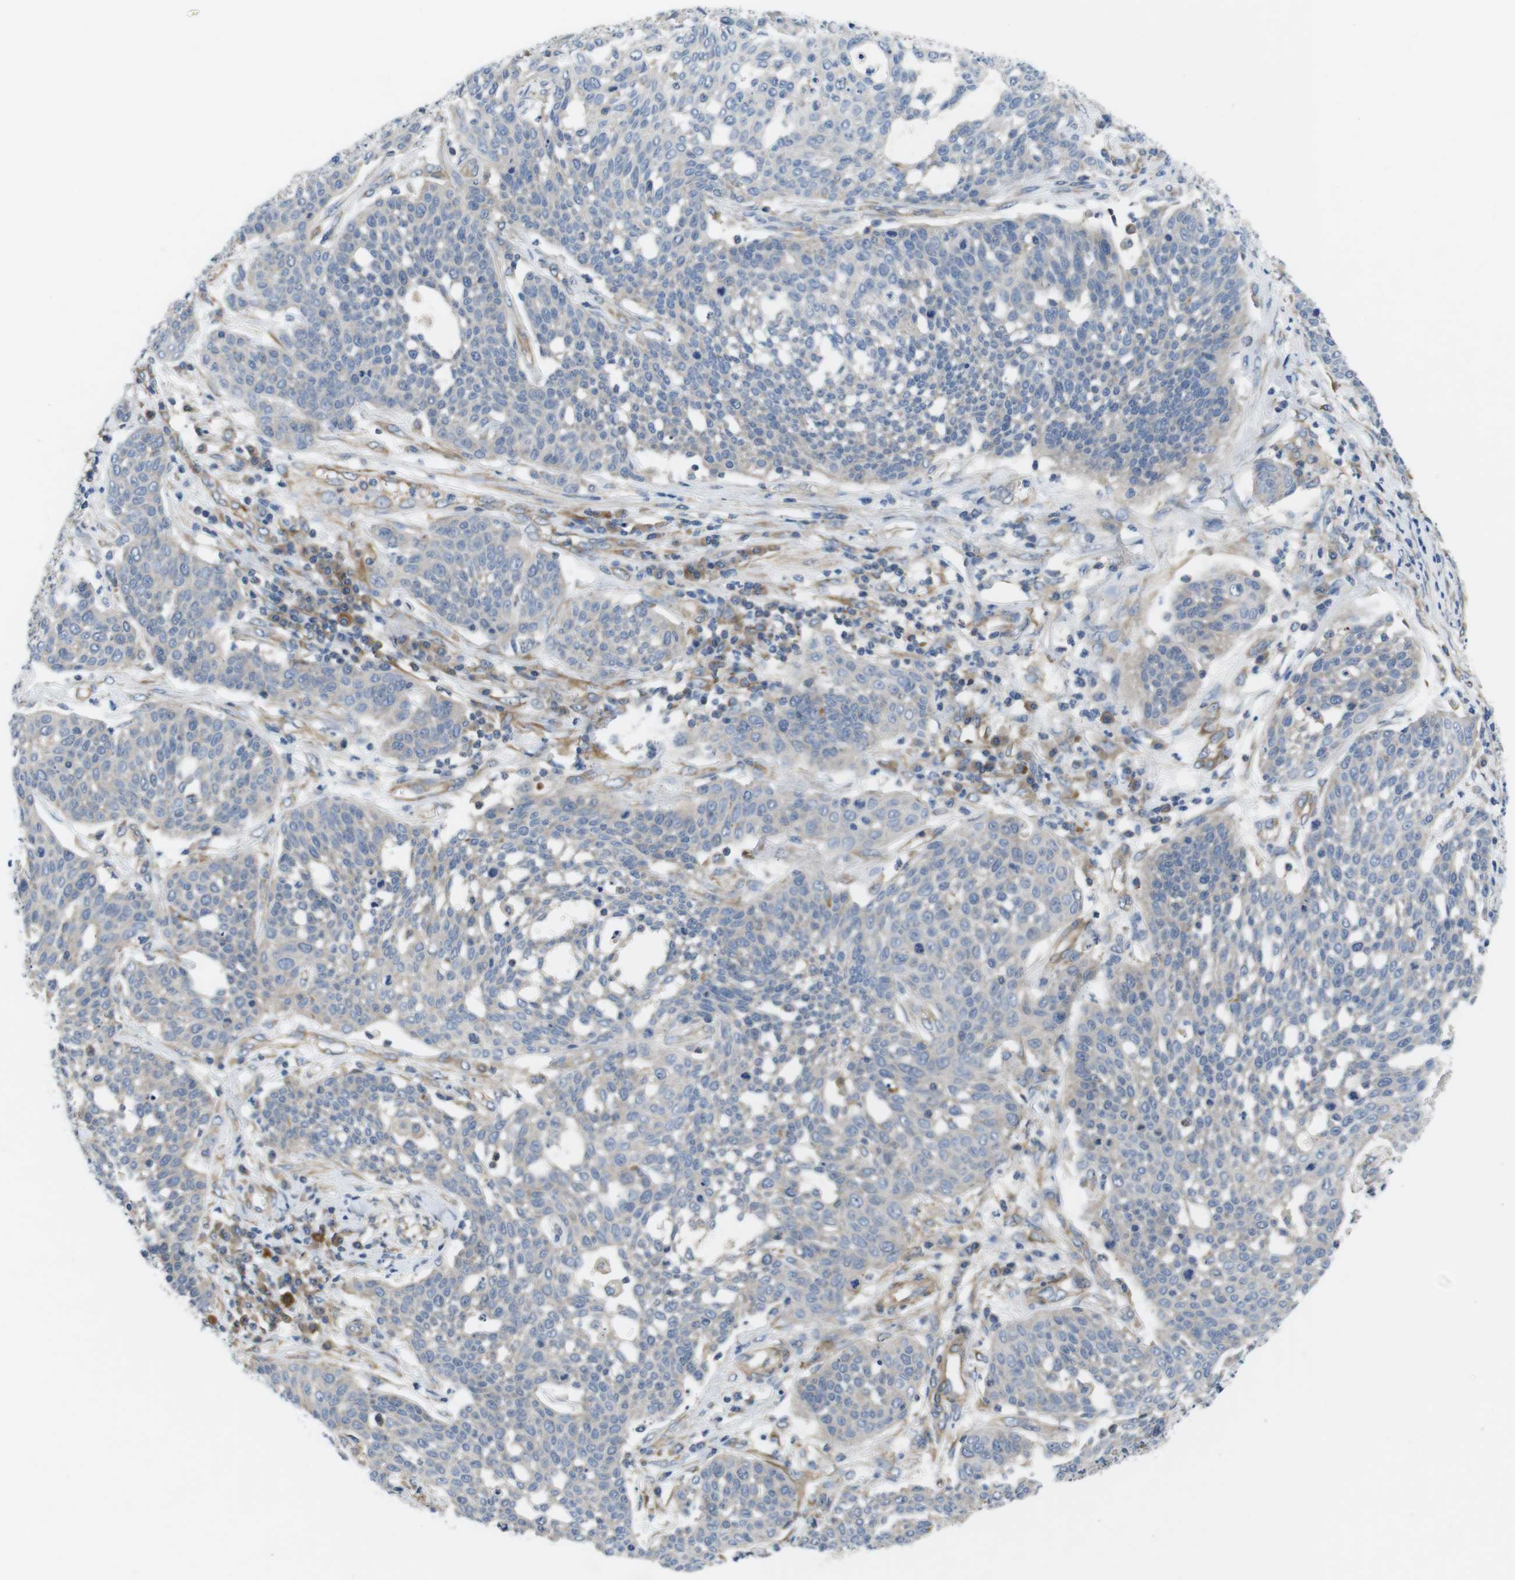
{"staining": {"intensity": "negative", "quantity": "none", "location": "none"}, "tissue": "cervical cancer", "cell_type": "Tumor cells", "image_type": "cancer", "snomed": [{"axis": "morphology", "description": "Squamous cell carcinoma, NOS"}, {"axis": "topography", "description": "Cervix"}], "caption": "Tumor cells show no significant staining in squamous cell carcinoma (cervical).", "gene": "DCLK1", "patient": {"sex": "female", "age": 34}}